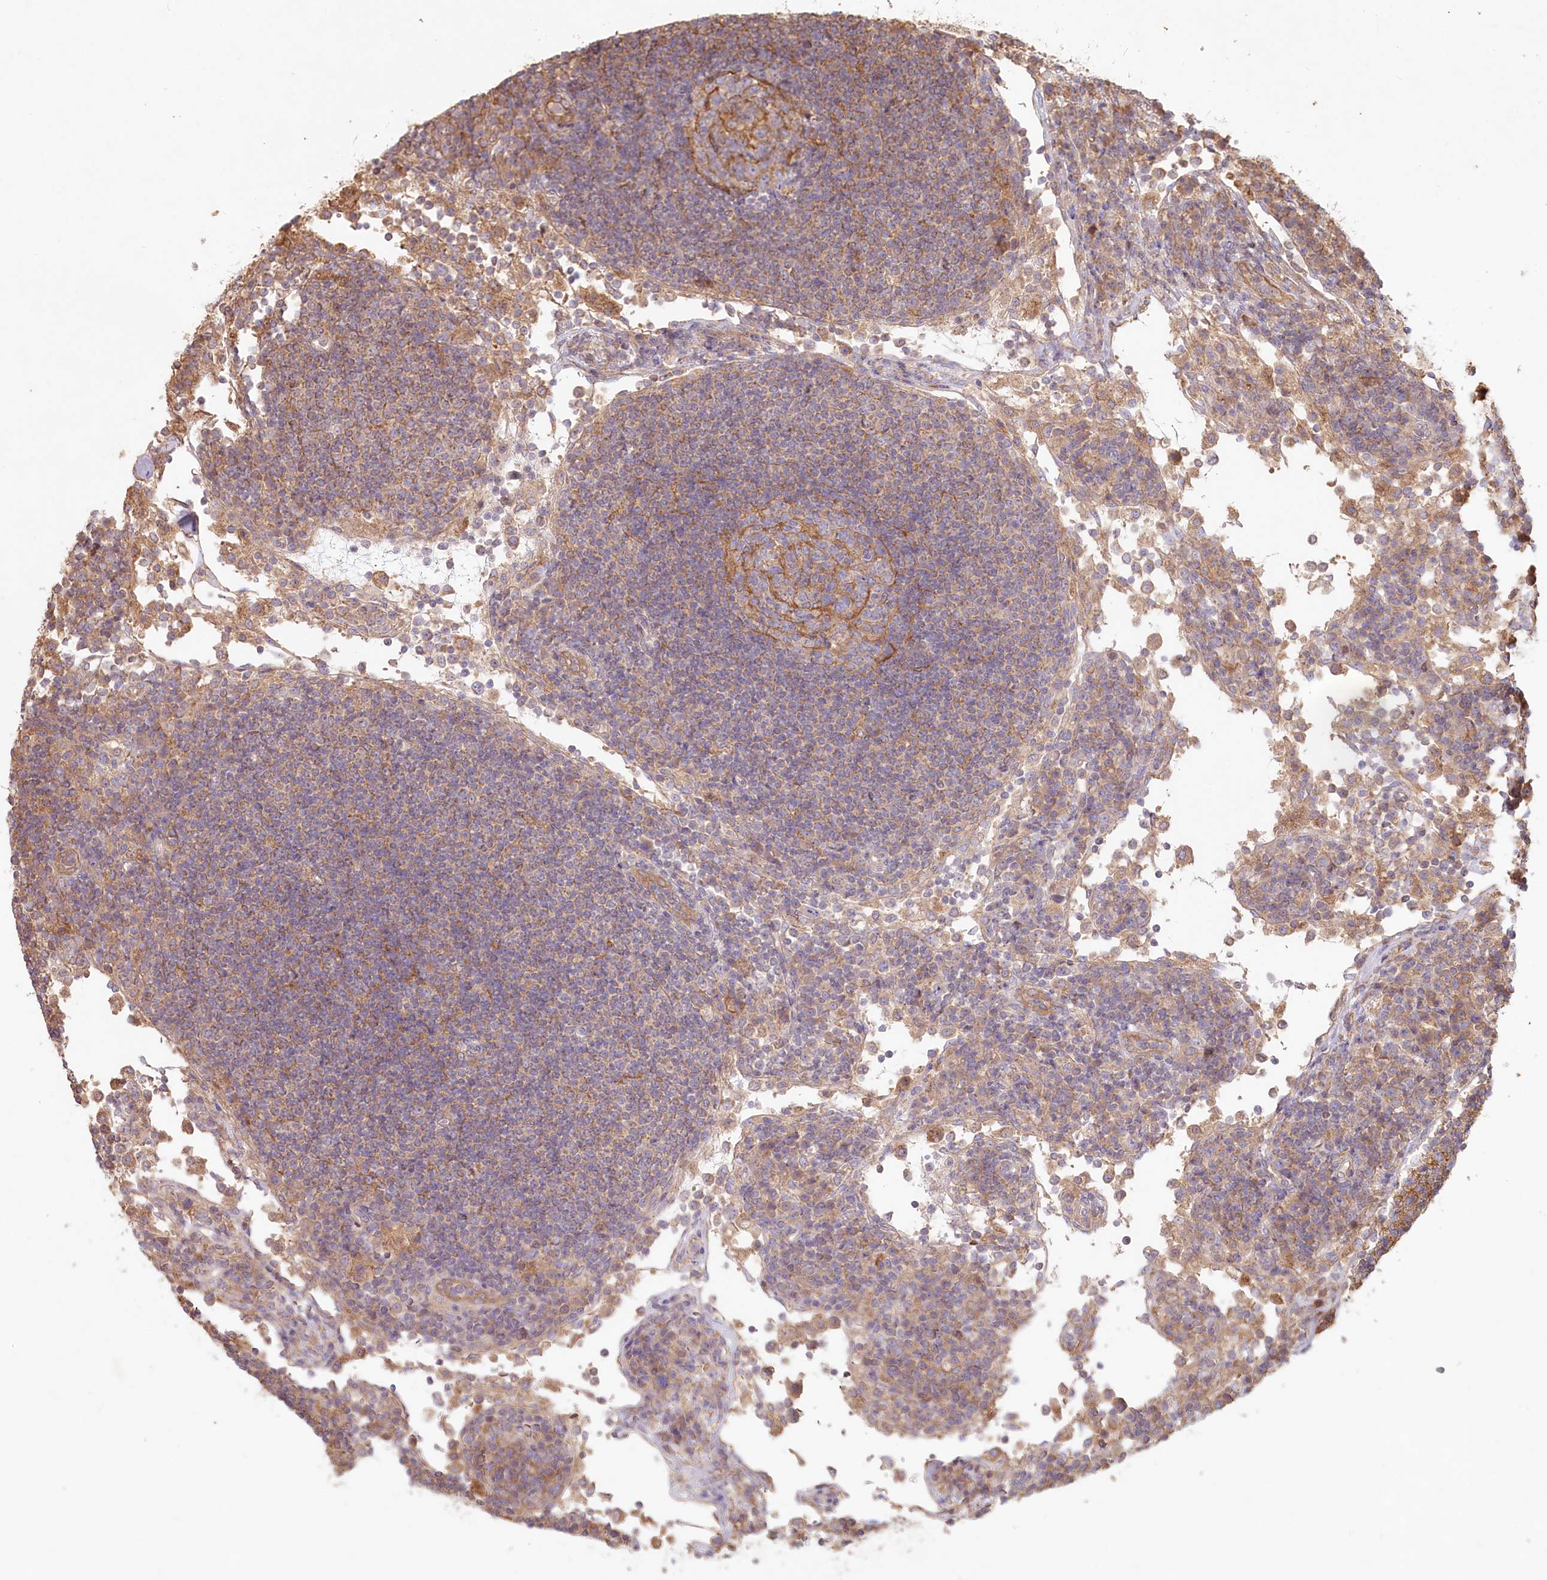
{"staining": {"intensity": "weak", "quantity": "<25%", "location": "cytoplasmic/membranous"}, "tissue": "lymph node", "cell_type": "Germinal center cells", "image_type": "normal", "snomed": [{"axis": "morphology", "description": "Normal tissue, NOS"}, {"axis": "topography", "description": "Lymph node"}], "caption": "Photomicrograph shows no significant protein staining in germinal center cells of normal lymph node.", "gene": "HAL", "patient": {"sex": "female", "age": 53}}